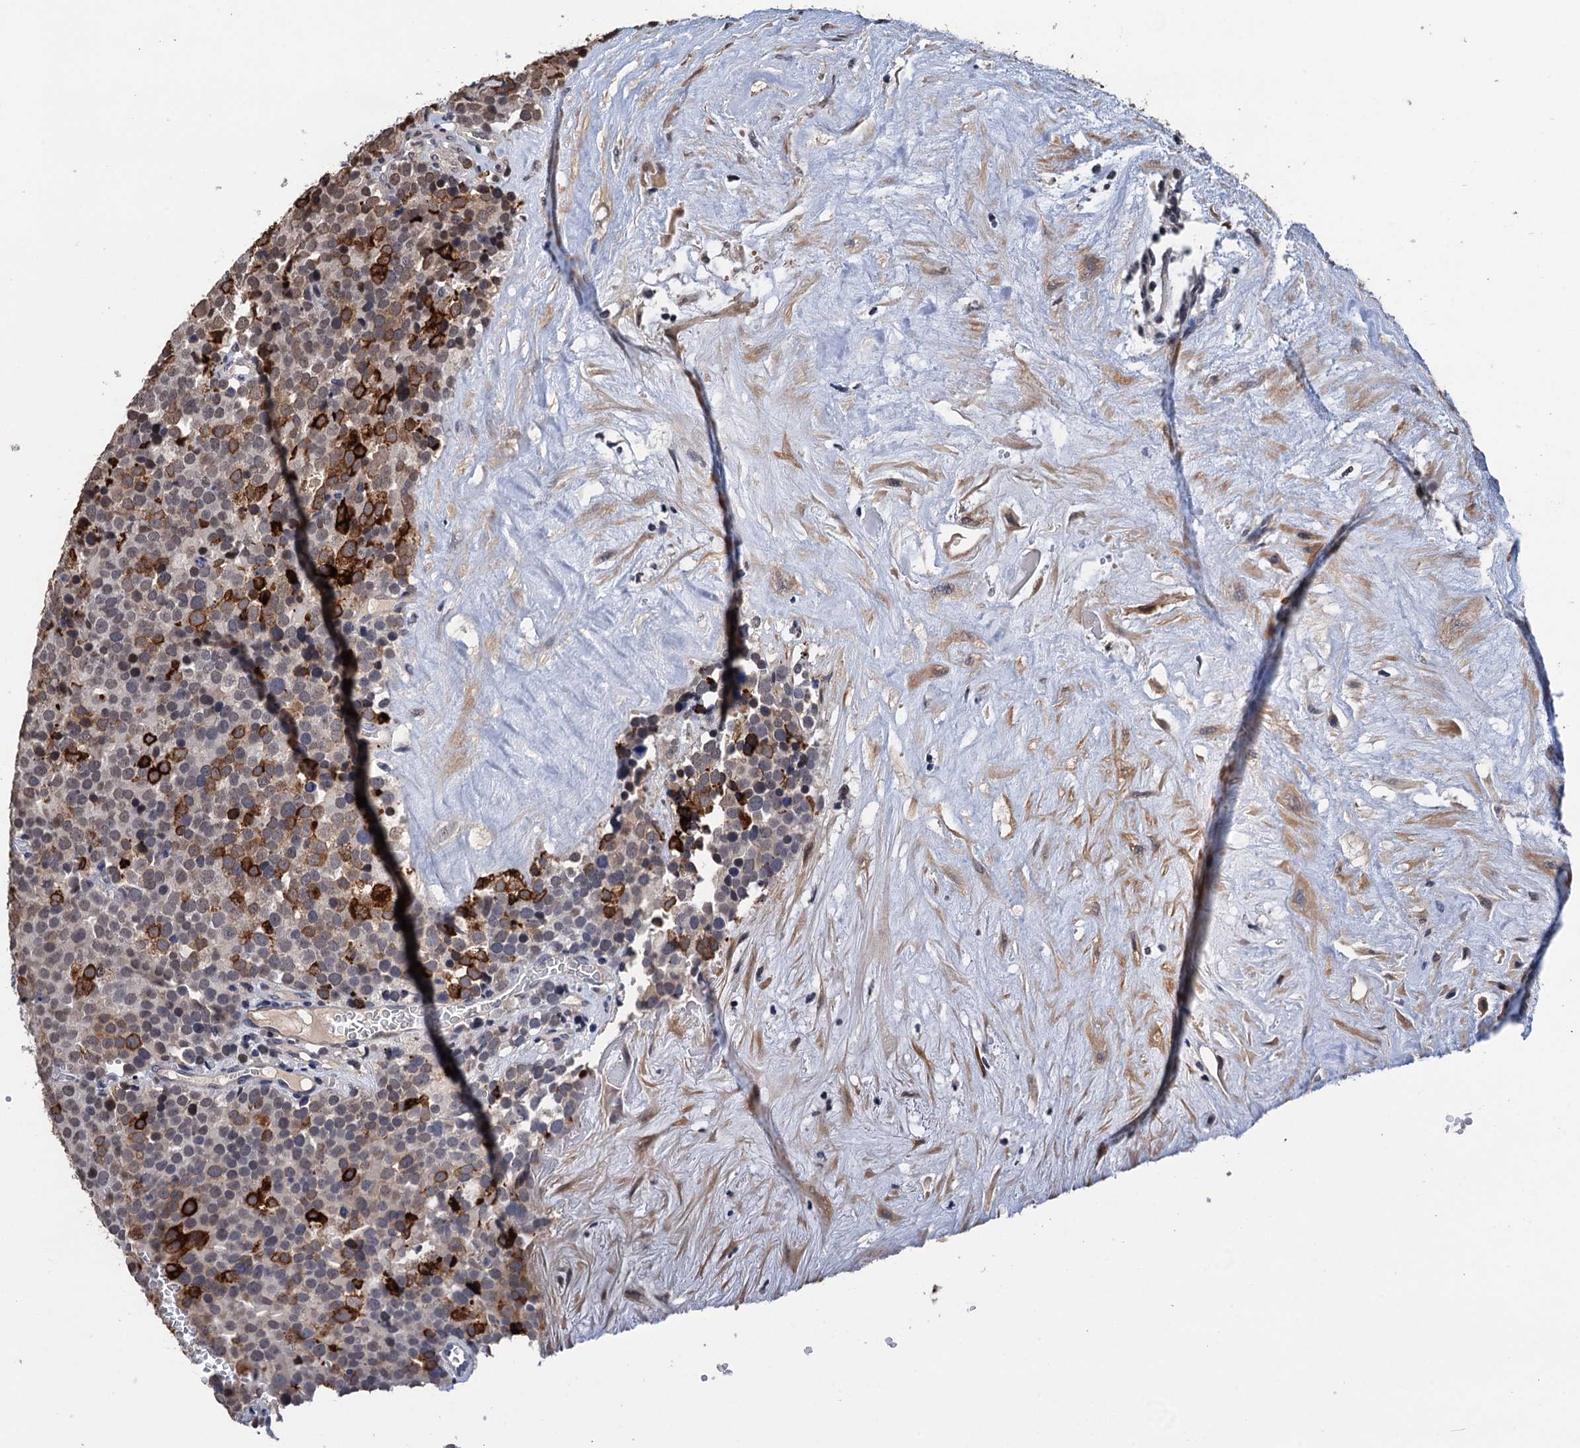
{"staining": {"intensity": "strong", "quantity": "<25%", "location": "cytoplasmic/membranous"}, "tissue": "testis cancer", "cell_type": "Tumor cells", "image_type": "cancer", "snomed": [{"axis": "morphology", "description": "Seminoma, NOS"}, {"axis": "topography", "description": "Testis"}], "caption": "A high-resolution micrograph shows immunohistochemistry (IHC) staining of seminoma (testis), which demonstrates strong cytoplasmic/membranous expression in approximately <25% of tumor cells.", "gene": "ART5", "patient": {"sex": "male", "age": 71}}